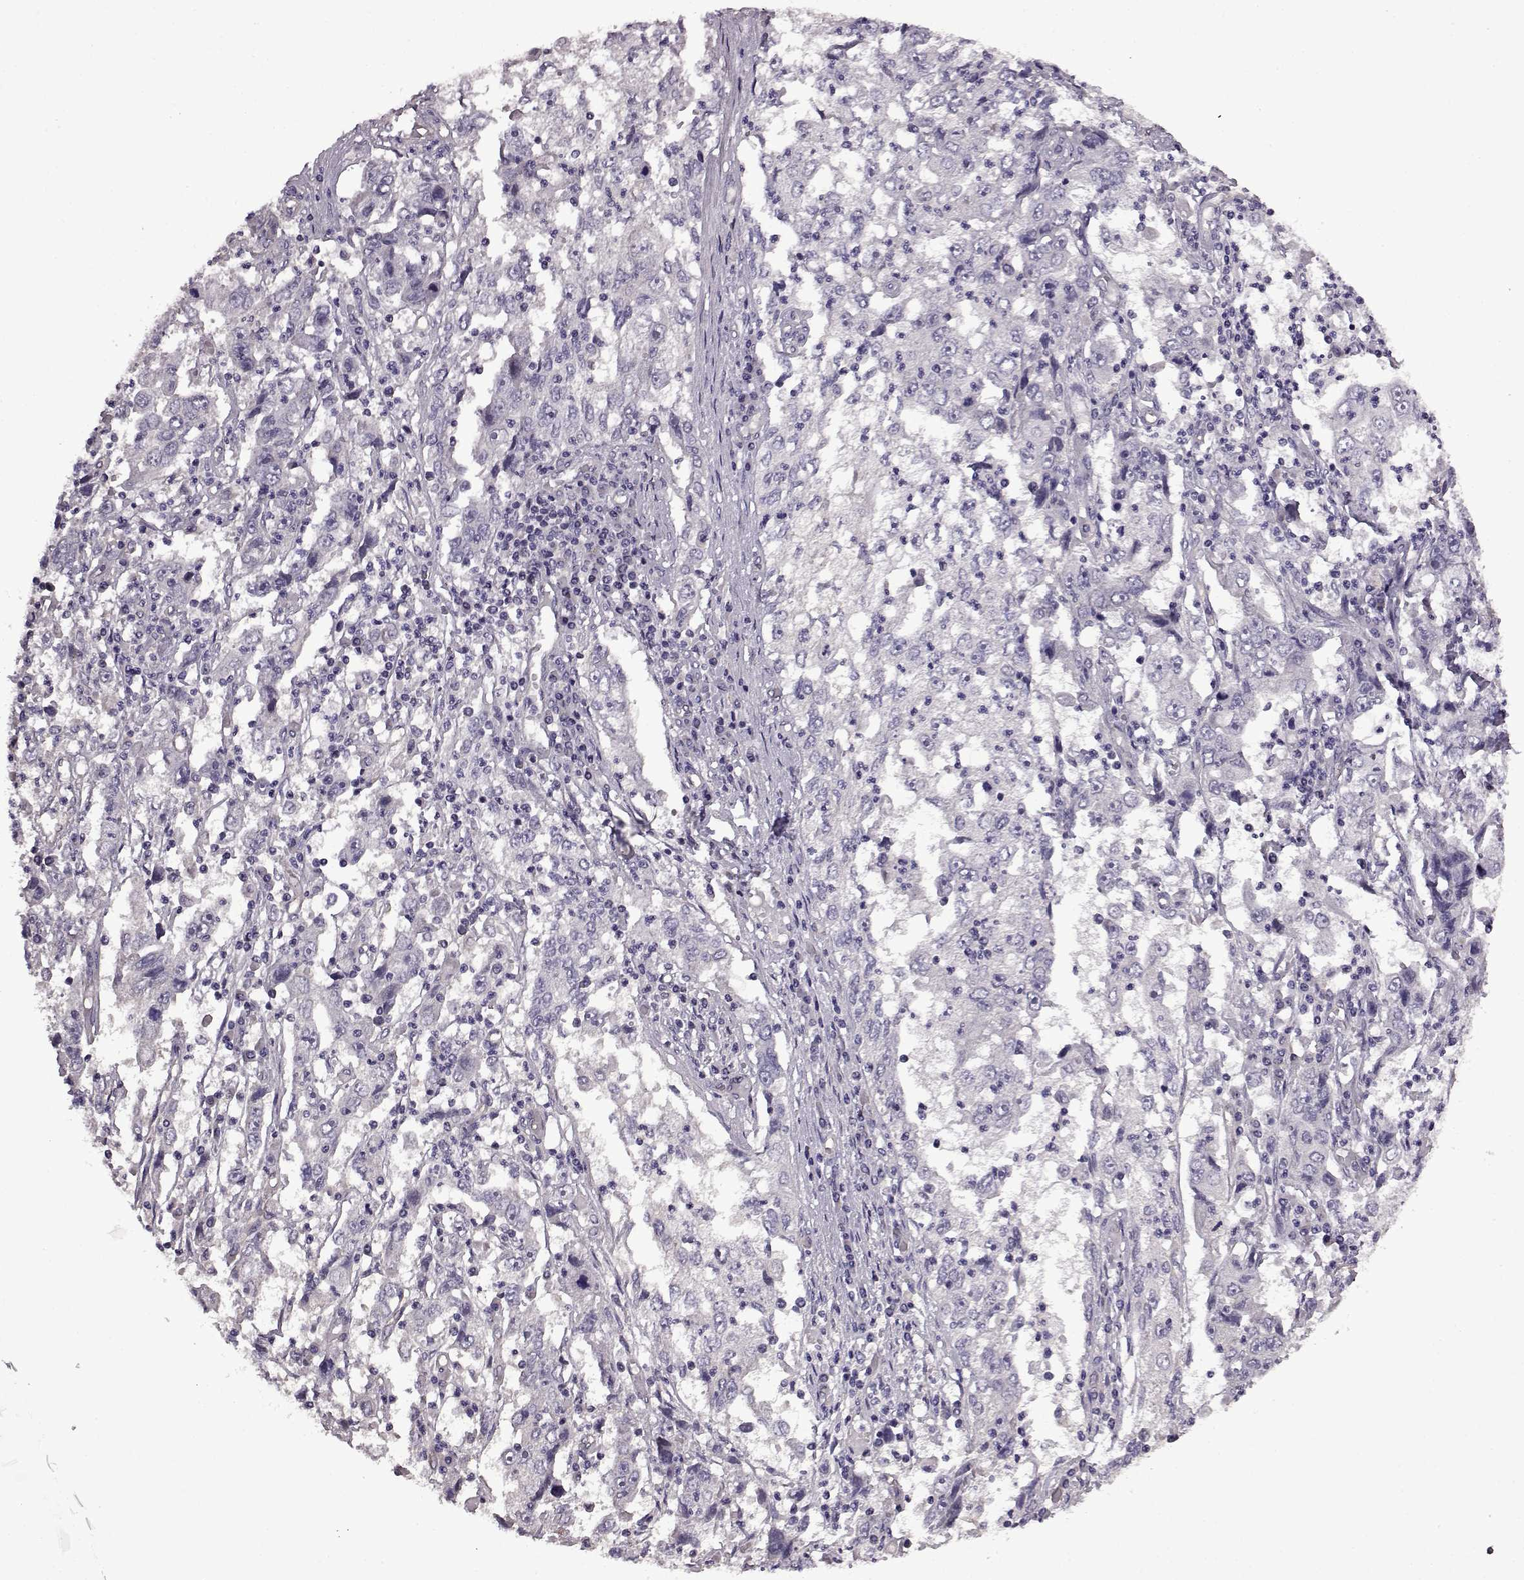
{"staining": {"intensity": "negative", "quantity": "none", "location": "none"}, "tissue": "cervical cancer", "cell_type": "Tumor cells", "image_type": "cancer", "snomed": [{"axis": "morphology", "description": "Squamous cell carcinoma, NOS"}, {"axis": "topography", "description": "Cervix"}], "caption": "This photomicrograph is of cervical cancer (squamous cell carcinoma) stained with immunohistochemistry to label a protein in brown with the nuclei are counter-stained blue. There is no positivity in tumor cells.", "gene": "EDDM3B", "patient": {"sex": "female", "age": 36}}